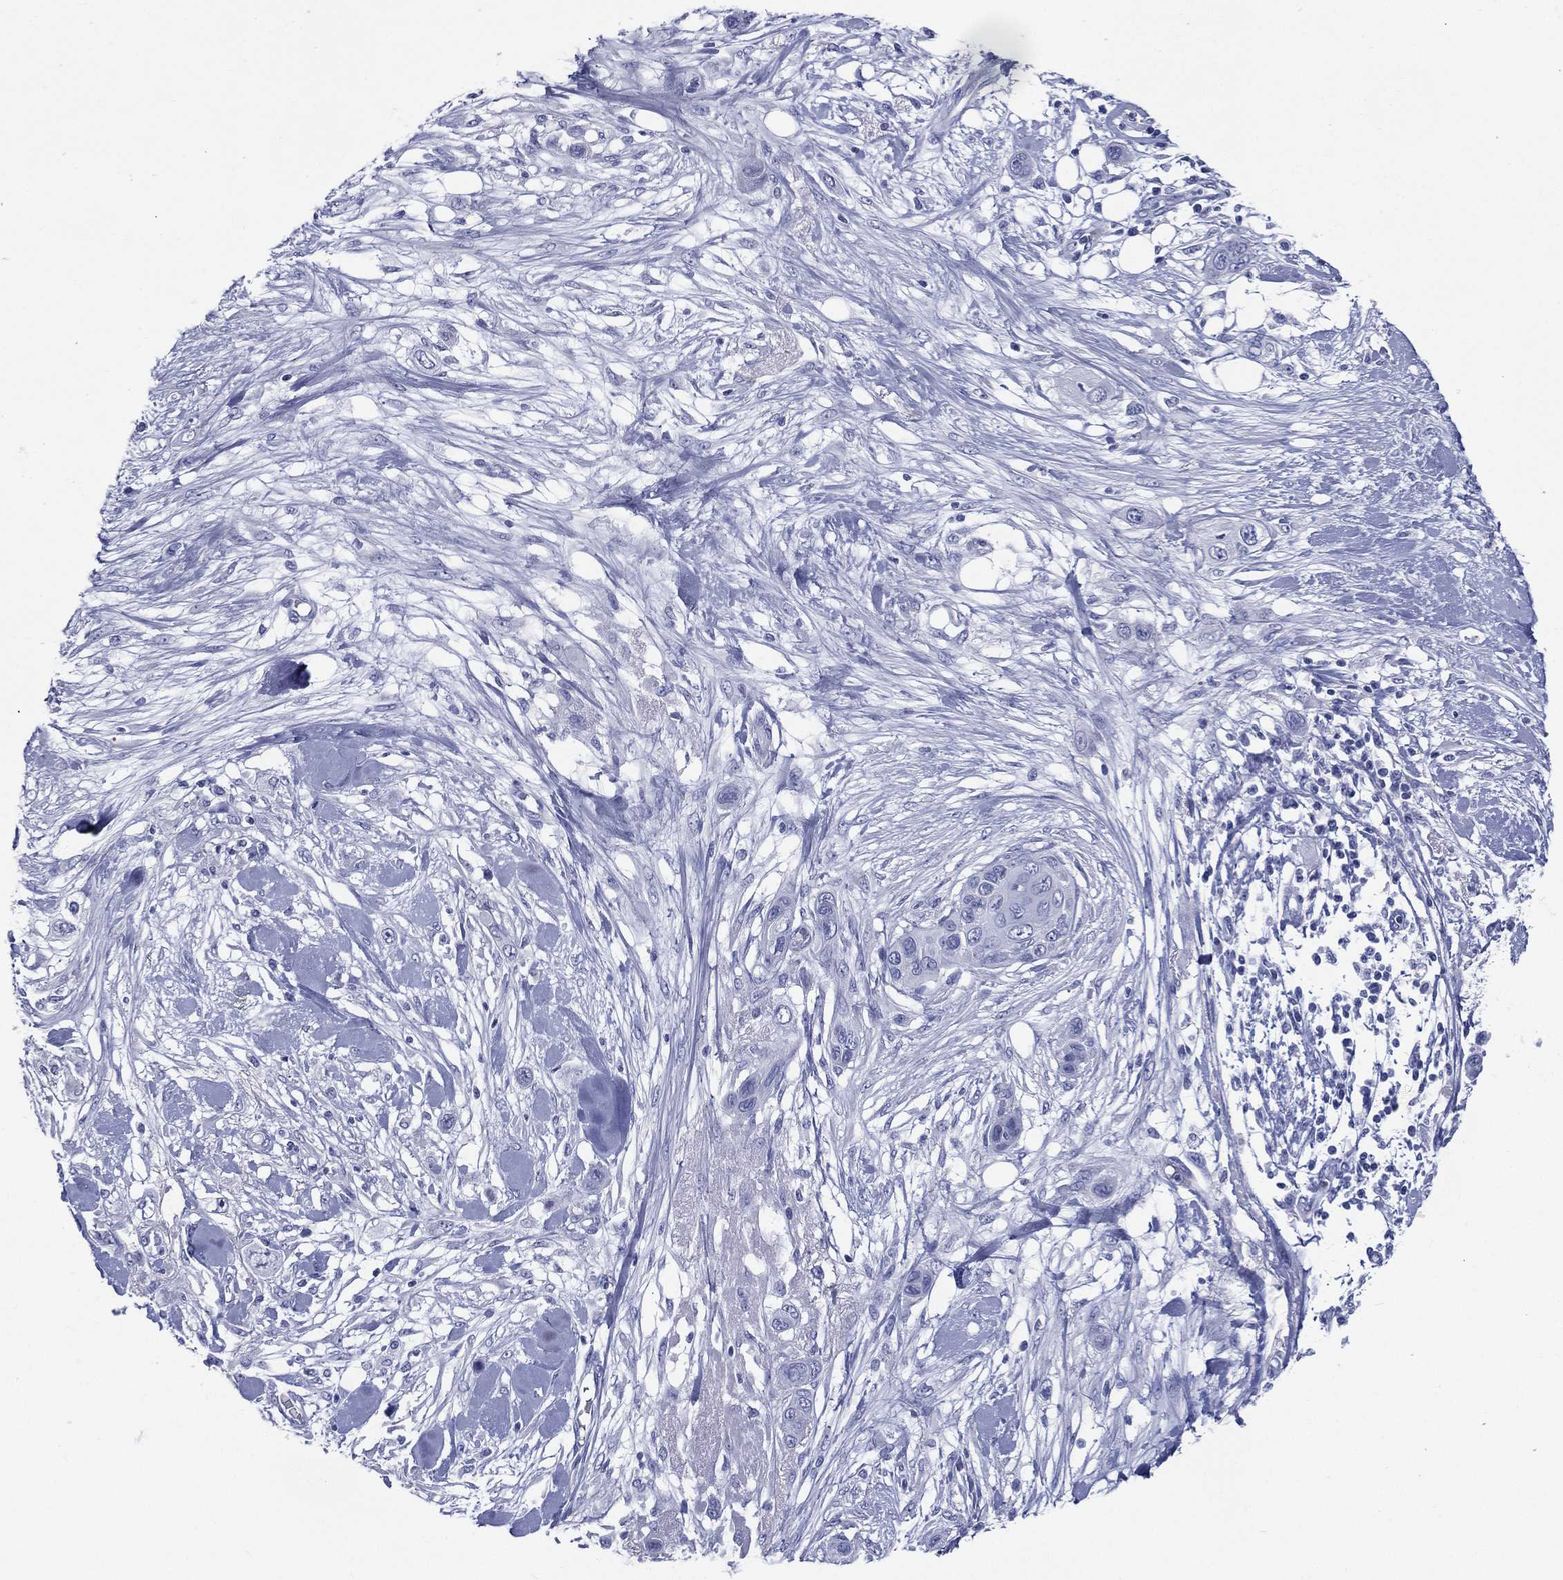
{"staining": {"intensity": "negative", "quantity": "none", "location": "none"}, "tissue": "skin cancer", "cell_type": "Tumor cells", "image_type": "cancer", "snomed": [{"axis": "morphology", "description": "Squamous cell carcinoma, NOS"}, {"axis": "topography", "description": "Skin"}], "caption": "The immunohistochemistry (IHC) micrograph has no significant staining in tumor cells of skin cancer tissue. (Brightfield microscopy of DAB immunohistochemistry at high magnification).", "gene": "RSPH4A", "patient": {"sex": "male", "age": 79}}